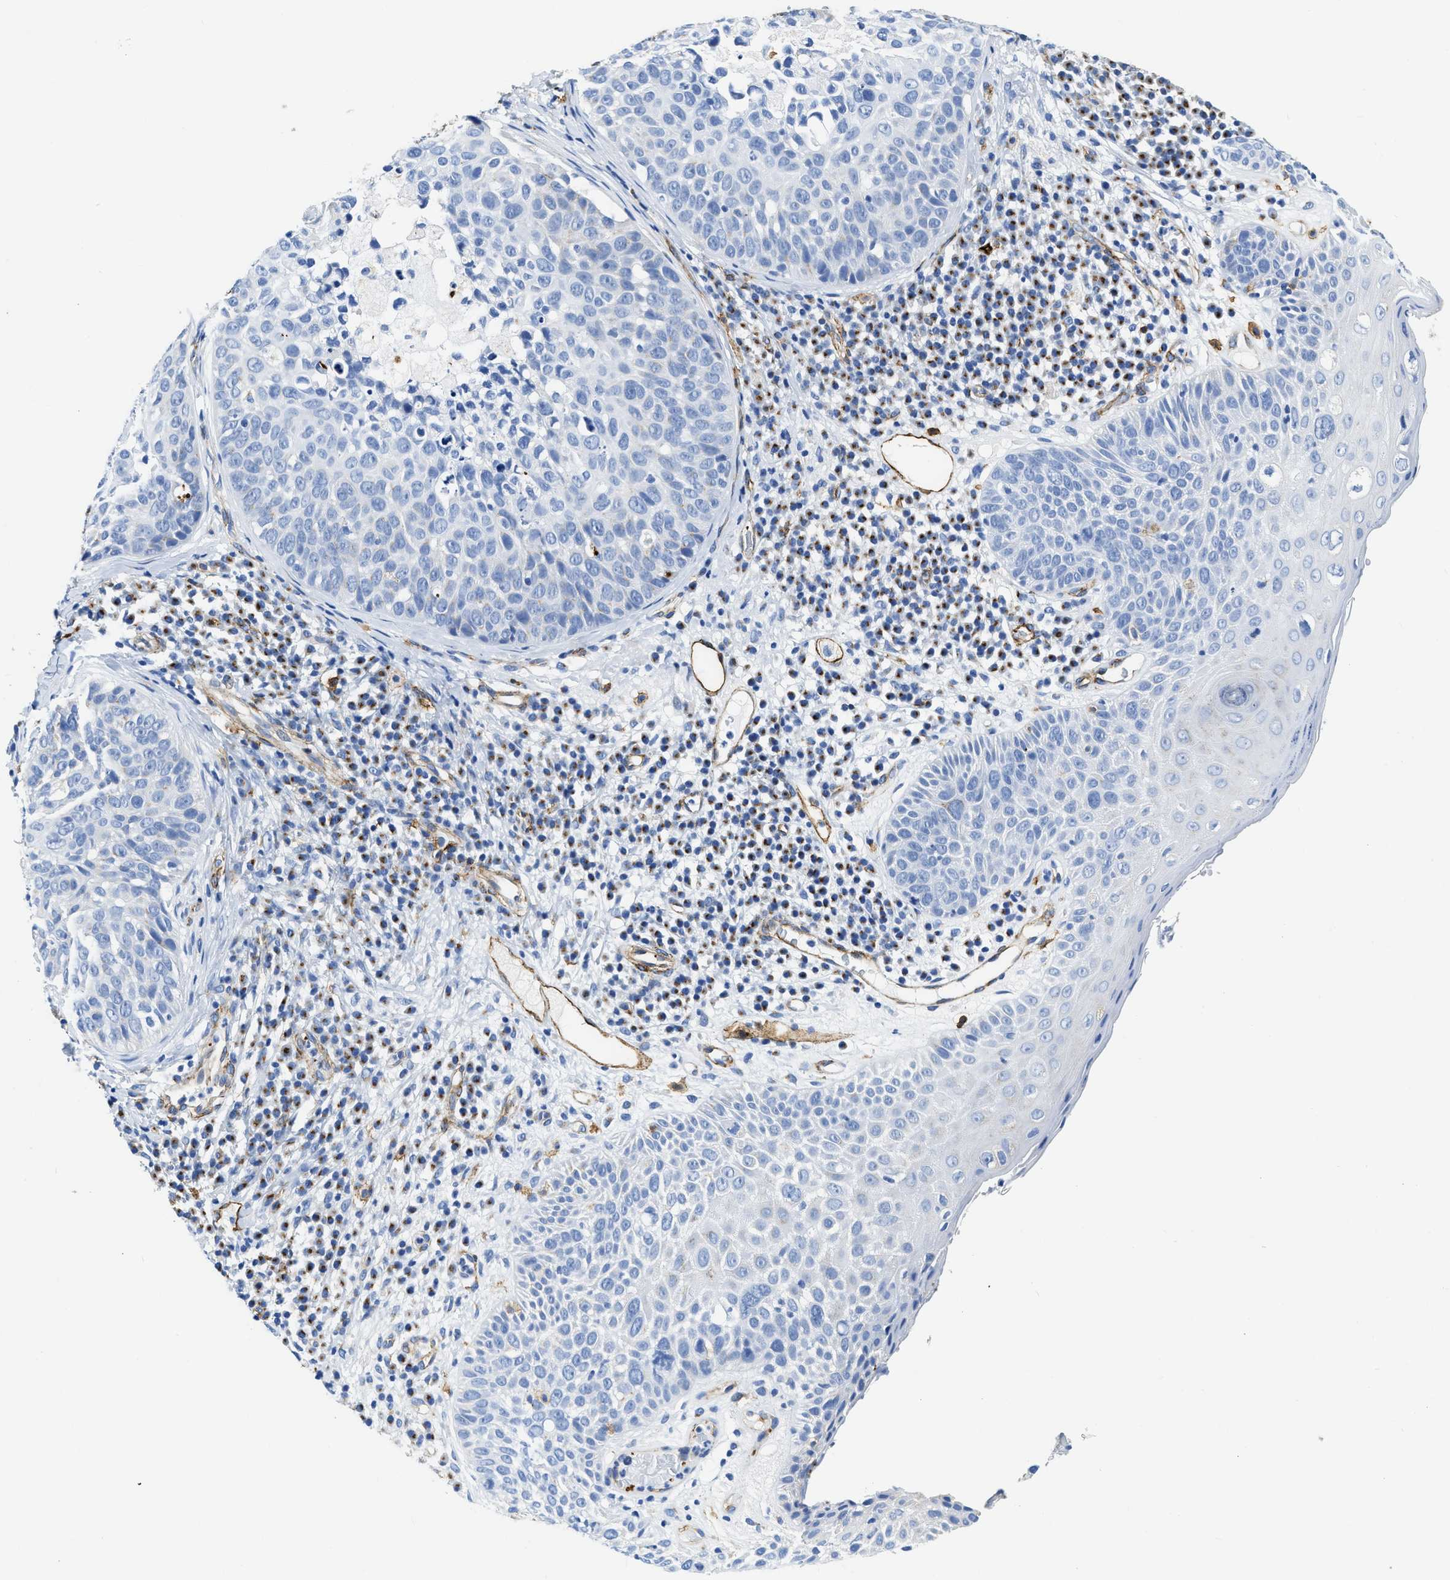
{"staining": {"intensity": "negative", "quantity": "none", "location": "none"}, "tissue": "skin cancer", "cell_type": "Tumor cells", "image_type": "cancer", "snomed": [{"axis": "morphology", "description": "Squamous cell carcinoma in situ, NOS"}, {"axis": "morphology", "description": "Squamous cell carcinoma, NOS"}, {"axis": "topography", "description": "Skin"}], "caption": "The IHC image has no significant staining in tumor cells of skin squamous cell carcinoma tissue.", "gene": "TVP23B", "patient": {"sex": "male", "age": 93}}